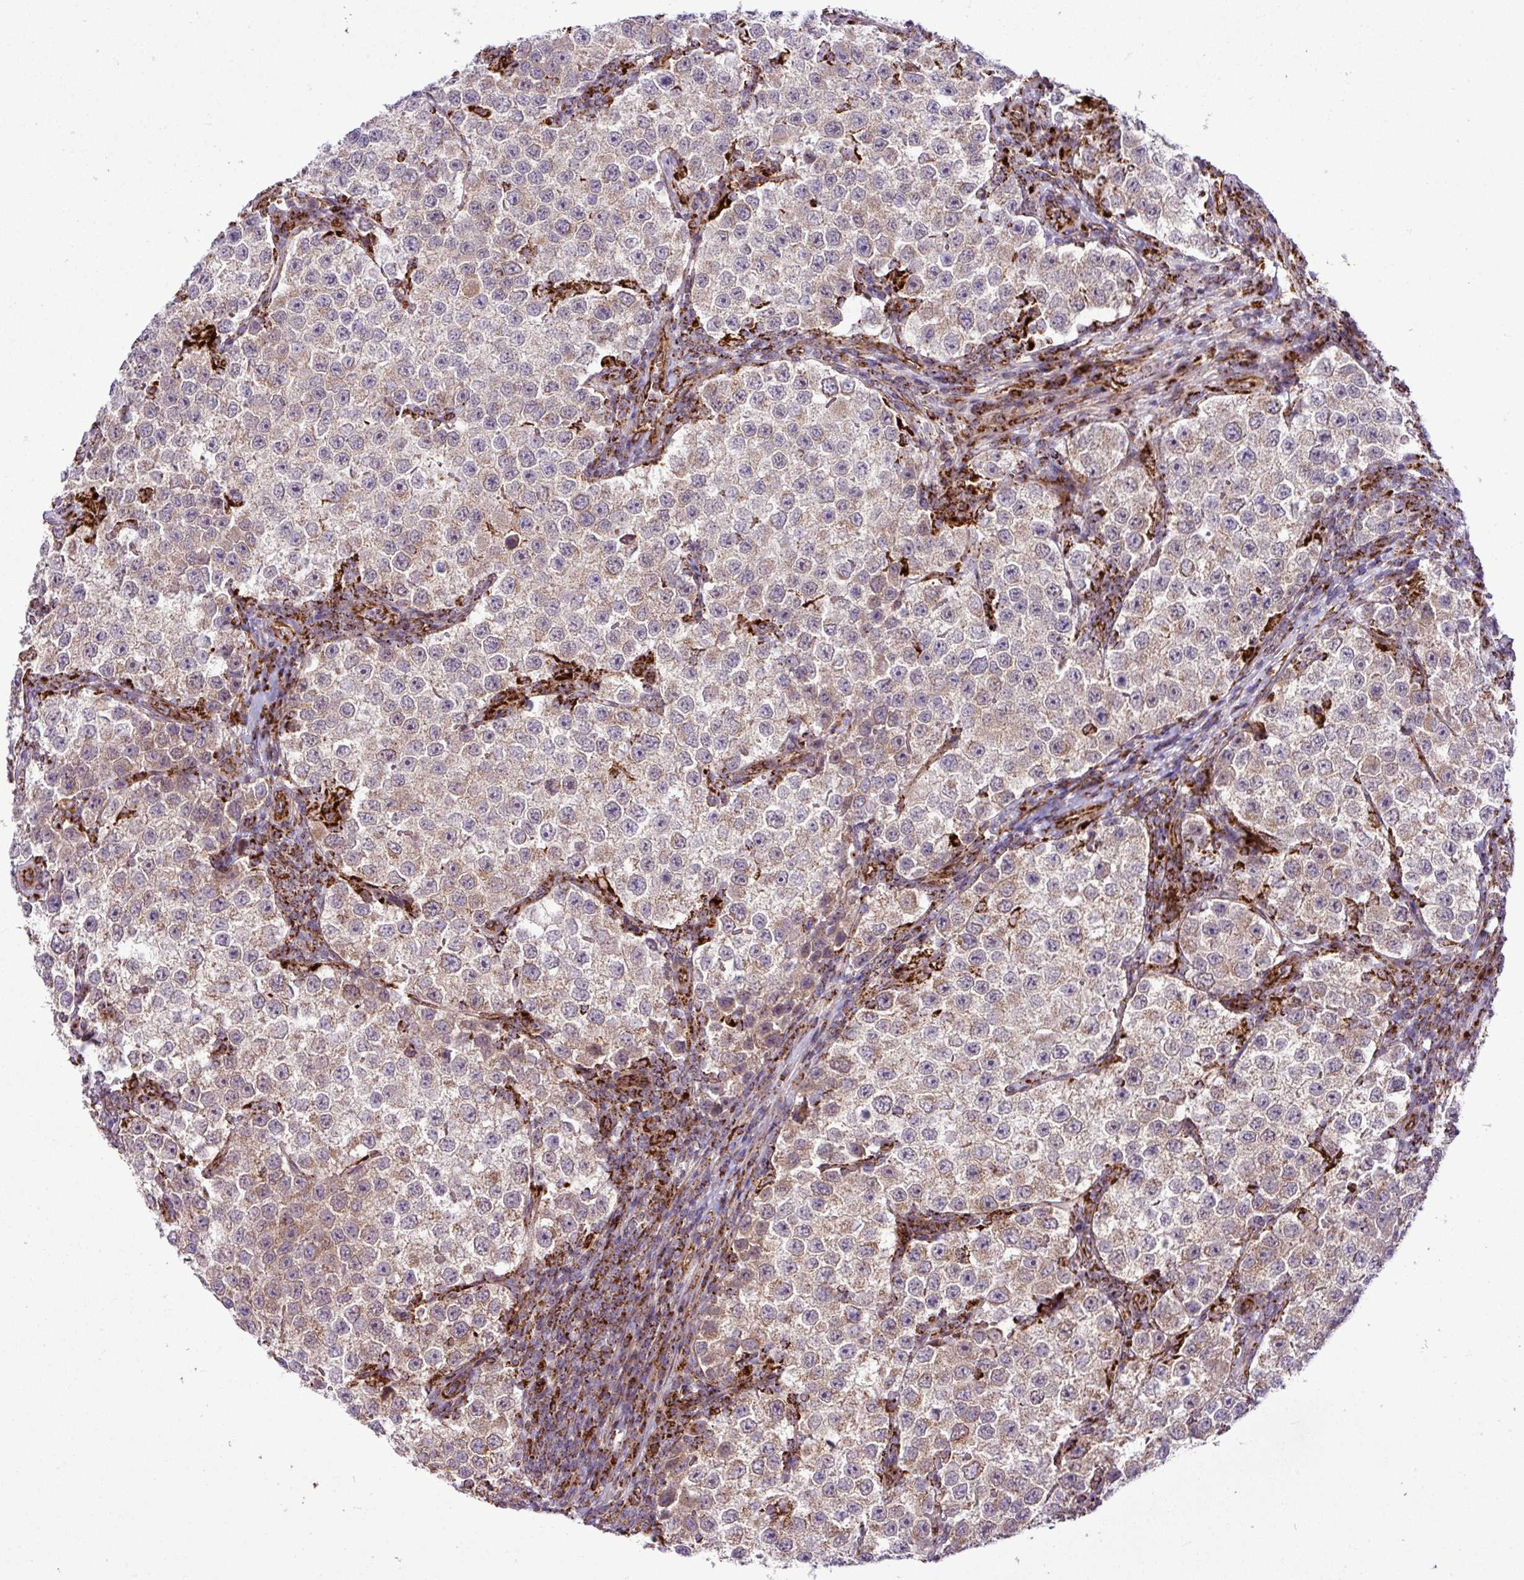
{"staining": {"intensity": "weak", "quantity": "25%-75%", "location": "cytoplasmic/membranous"}, "tissue": "testis cancer", "cell_type": "Tumor cells", "image_type": "cancer", "snomed": [{"axis": "morphology", "description": "Seminoma, NOS"}, {"axis": "topography", "description": "Testis"}], "caption": "There is low levels of weak cytoplasmic/membranous expression in tumor cells of testis seminoma, as demonstrated by immunohistochemical staining (brown color).", "gene": "ZNF569", "patient": {"sex": "male", "age": 37}}